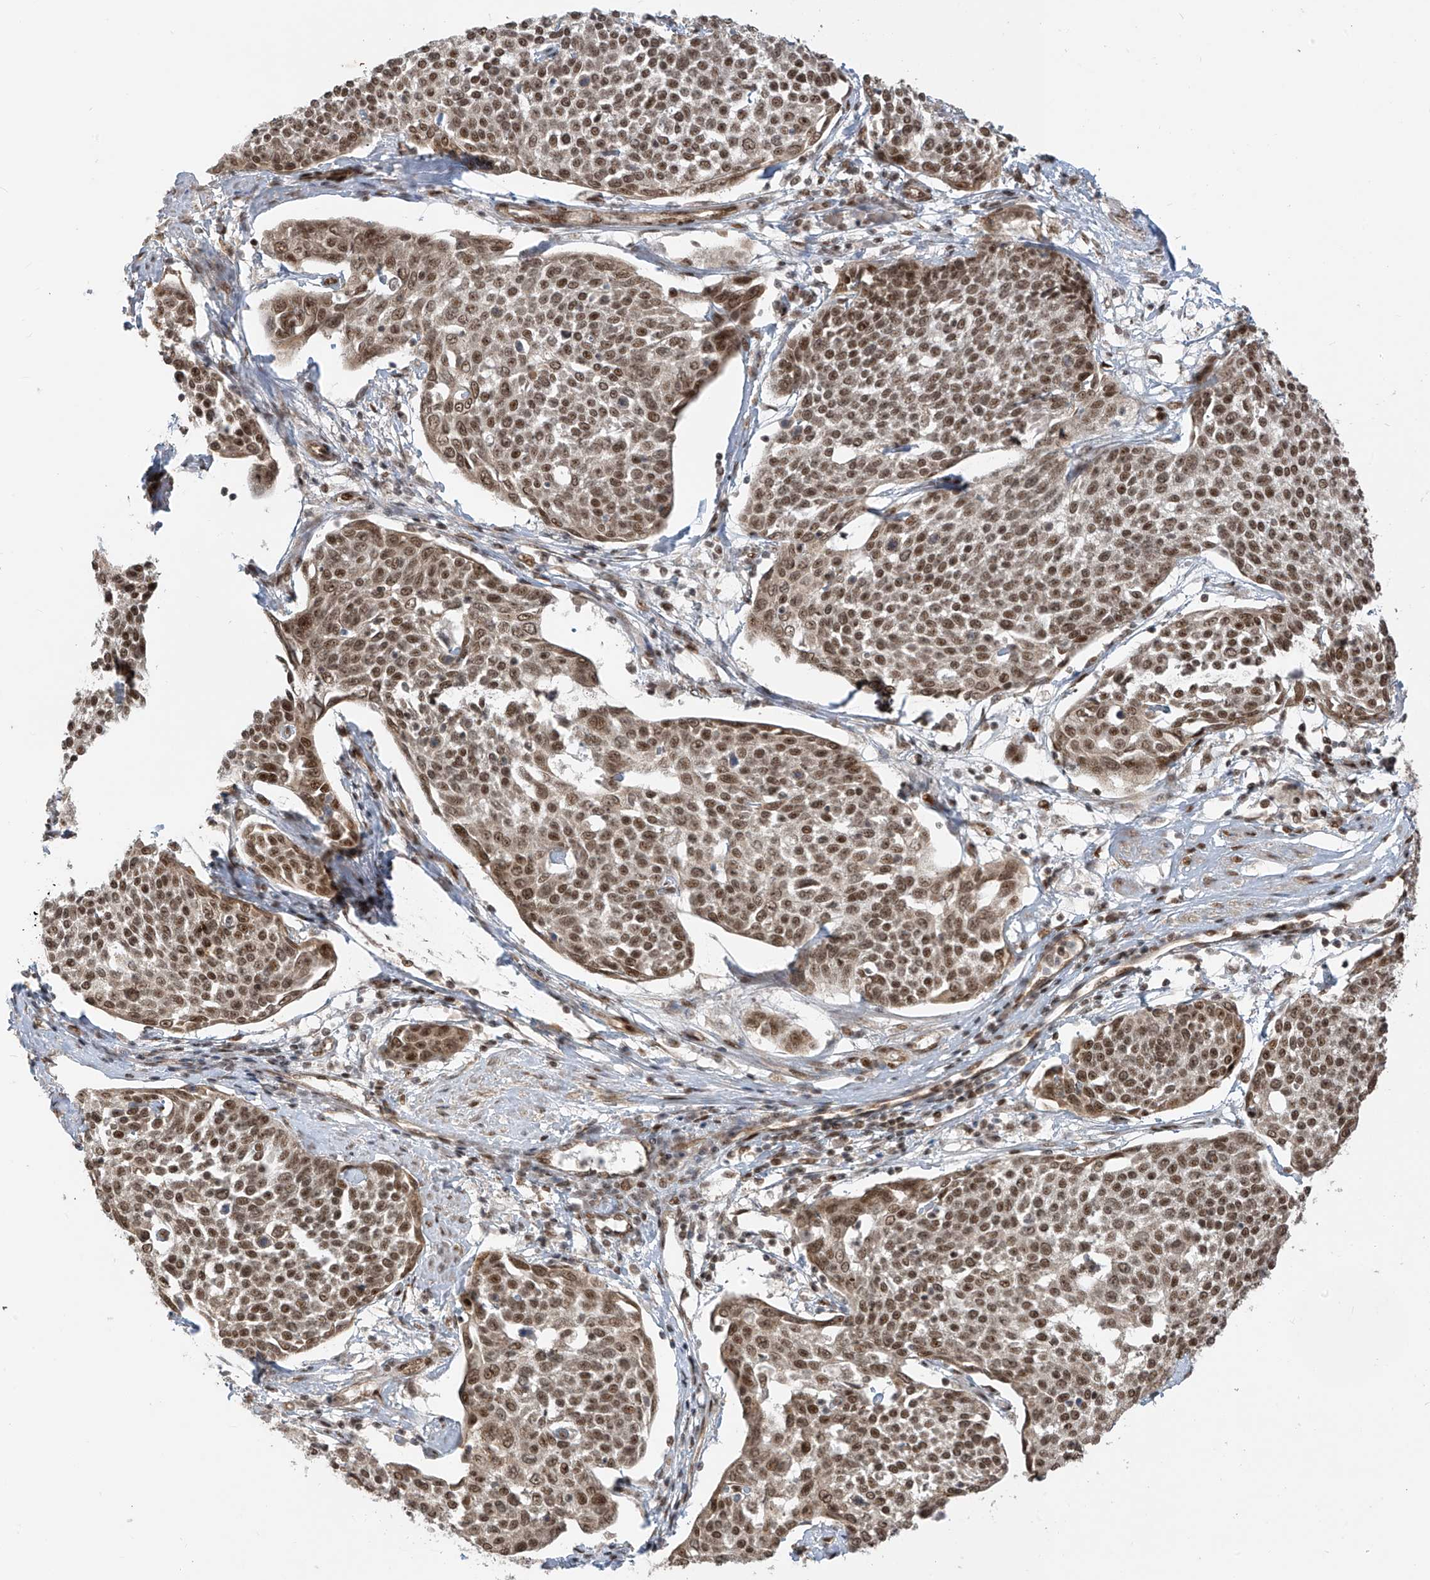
{"staining": {"intensity": "moderate", "quantity": ">75%", "location": "nuclear"}, "tissue": "cervical cancer", "cell_type": "Tumor cells", "image_type": "cancer", "snomed": [{"axis": "morphology", "description": "Squamous cell carcinoma, NOS"}, {"axis": "topography", "description": "Cervix"}], "caption": "This image exhibits cervical cancer stained with immunohistochemistry to label a protein in brown. The nuclear of tumor cells show moderate positivity for the protein. Nuclei are counter-stained blue.", "gene": "ARHGEF3", "patient": {"sex": "female", "age": 34}}